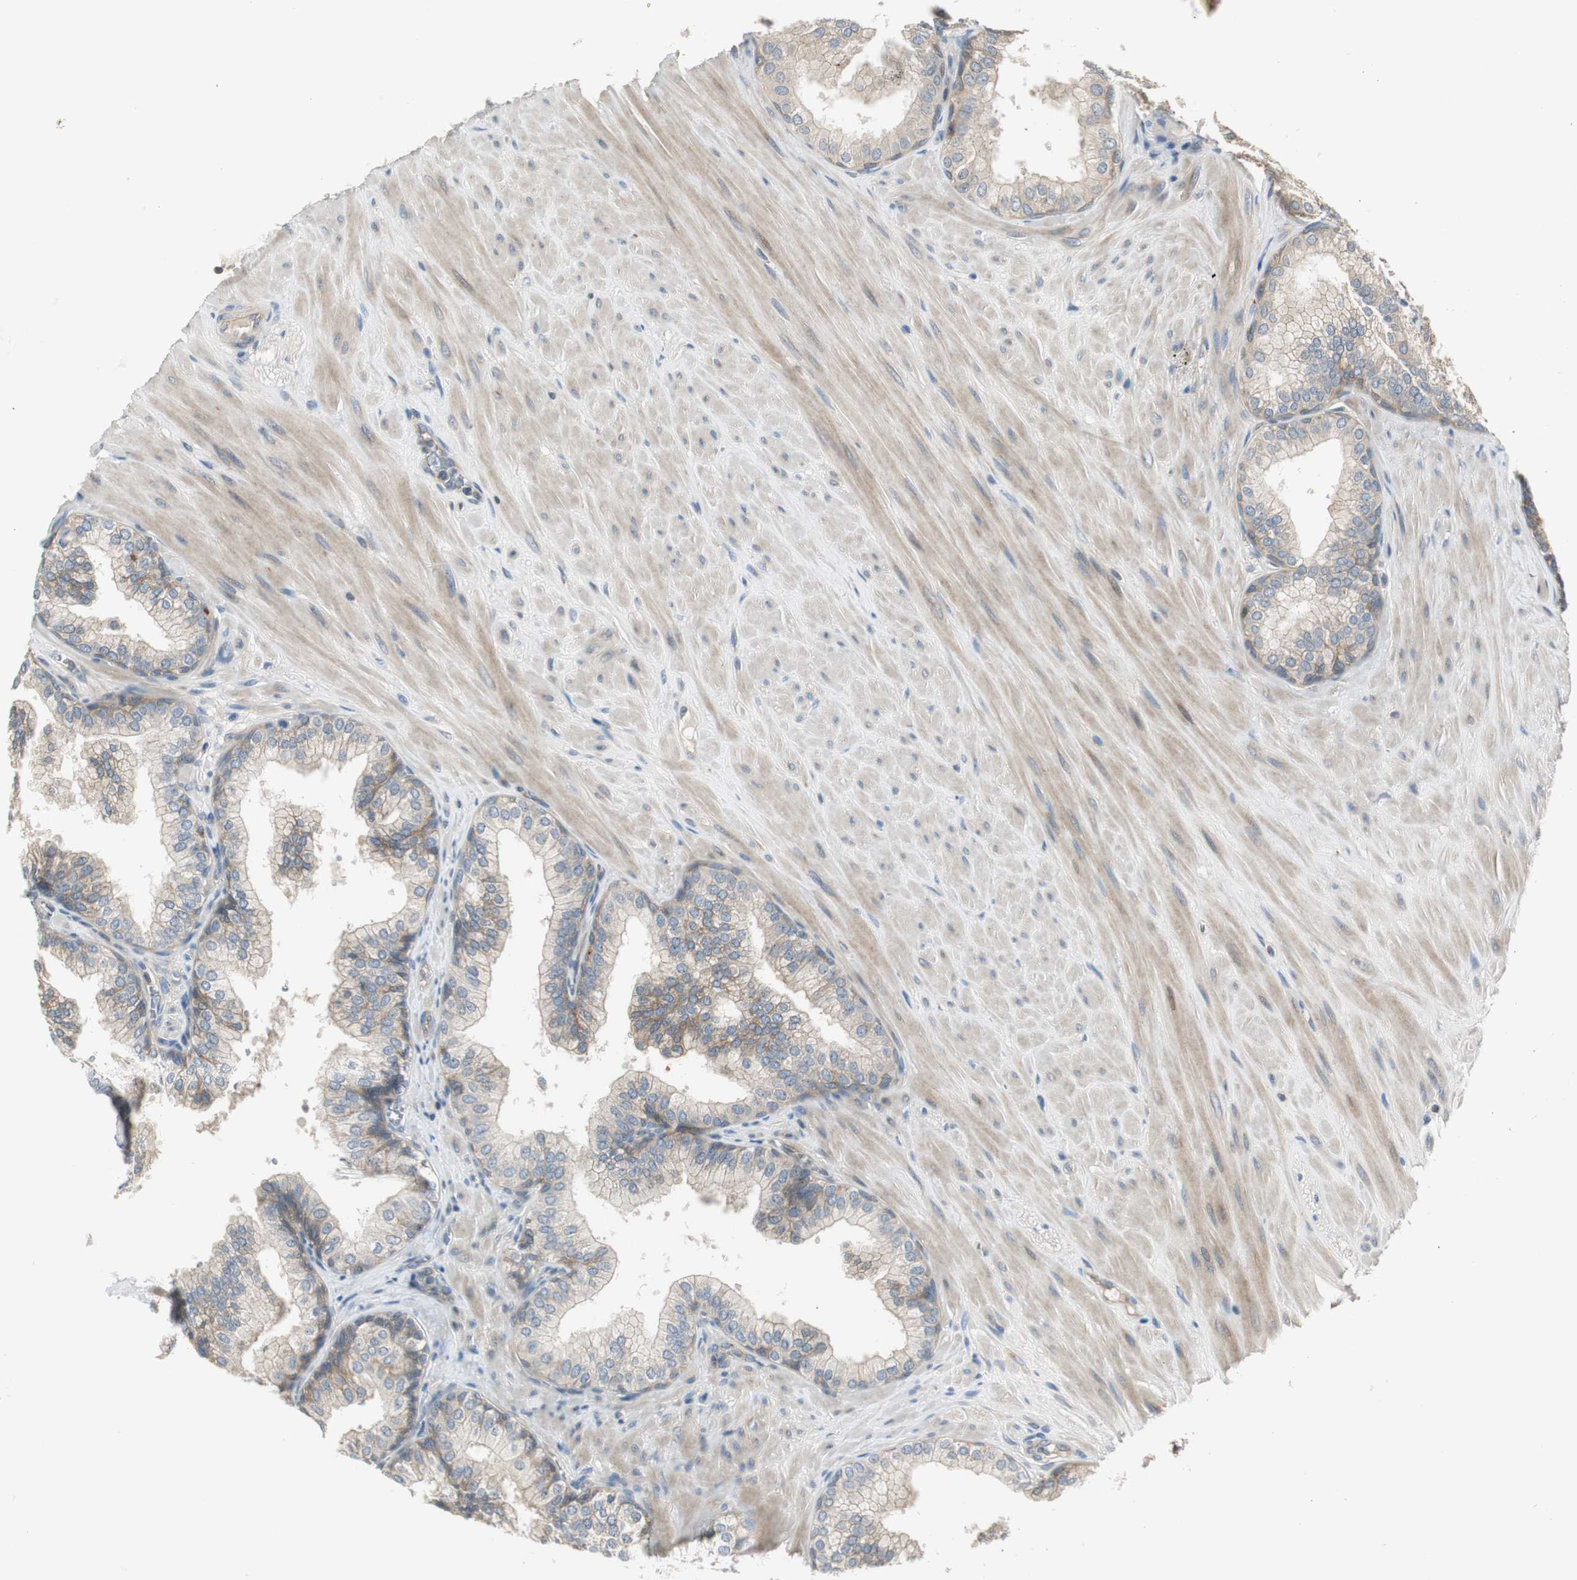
{"staining": {"intensity": "moderate", "quantity": "25%-75%", "location": "cytoplasmic/membranous"}, "tissue": "prostate", "cell_type": "Glandular cells", "image_type": "normal", "snomed": [{"axis": "morphology", "description": "Normal tissue, NOS"}, {"axis": "topography", "description": "Prostate"}], "caption": "IHC image of unremarkable human prostate stained for a protein (brown), which exhibits medium levels of moderate cytoplasmic/membranous positivity in about 25%-75% of glandular cells.", "gene": "PRKAA1", "patient": {"sex": "male", "age": 60}}